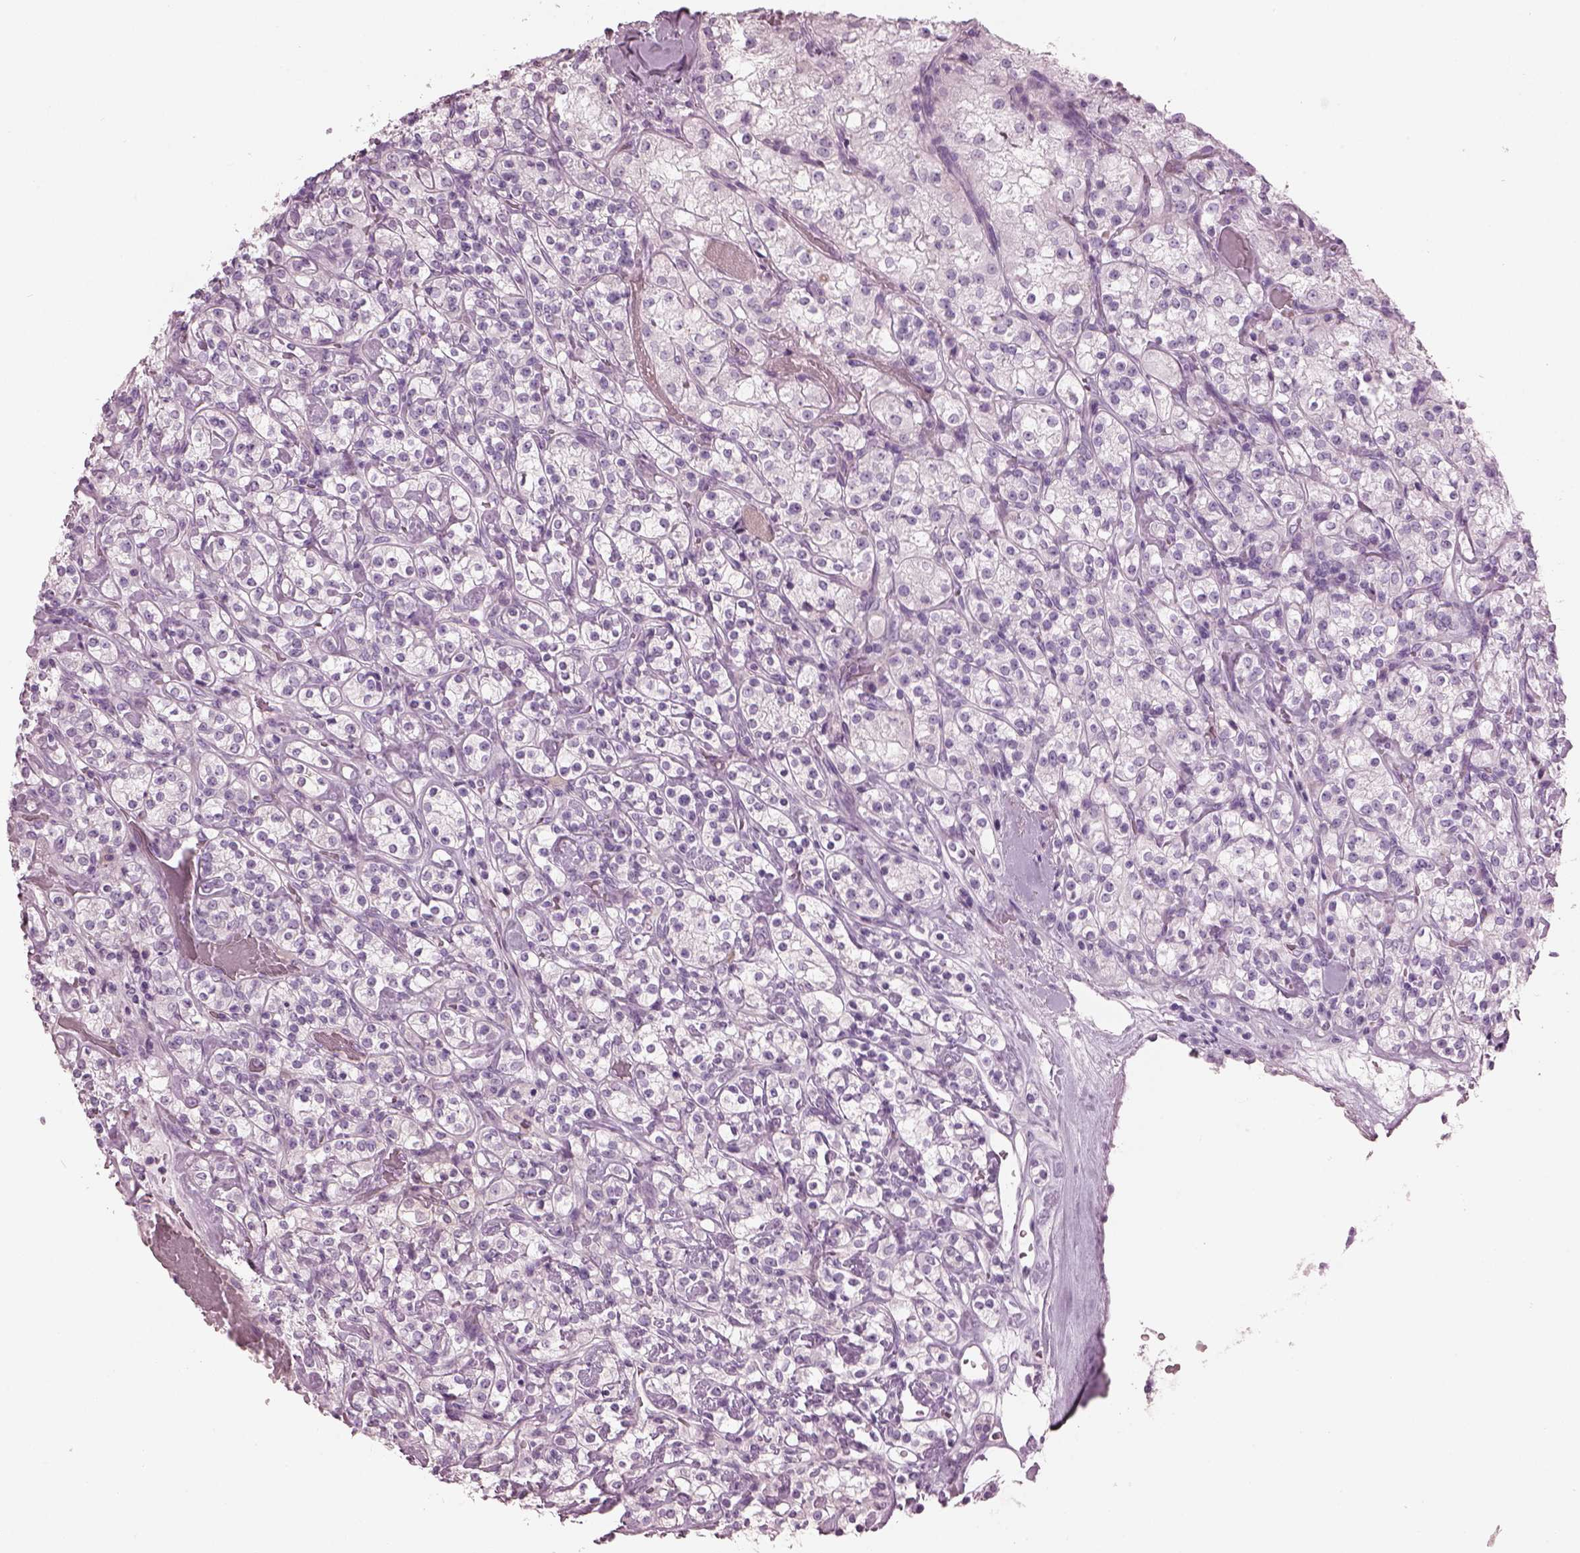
{"staining": {"intensity": "negative", "quantity": "none", "location": "none"}, "tissue": "renal cancer", "cell_type": "Tumor cells", "image_type": "cancer", "snomed": [{"axis": "morphology", "description": "Adenocarcinoma, NOS"}, {"axis": "topography", "description": "Kidney"}], "caption": "Tumor cells are negative for protein expression in human renal cancer.", "gene": "HYDIN", "patient": {"sex": "male", "age": 77}}